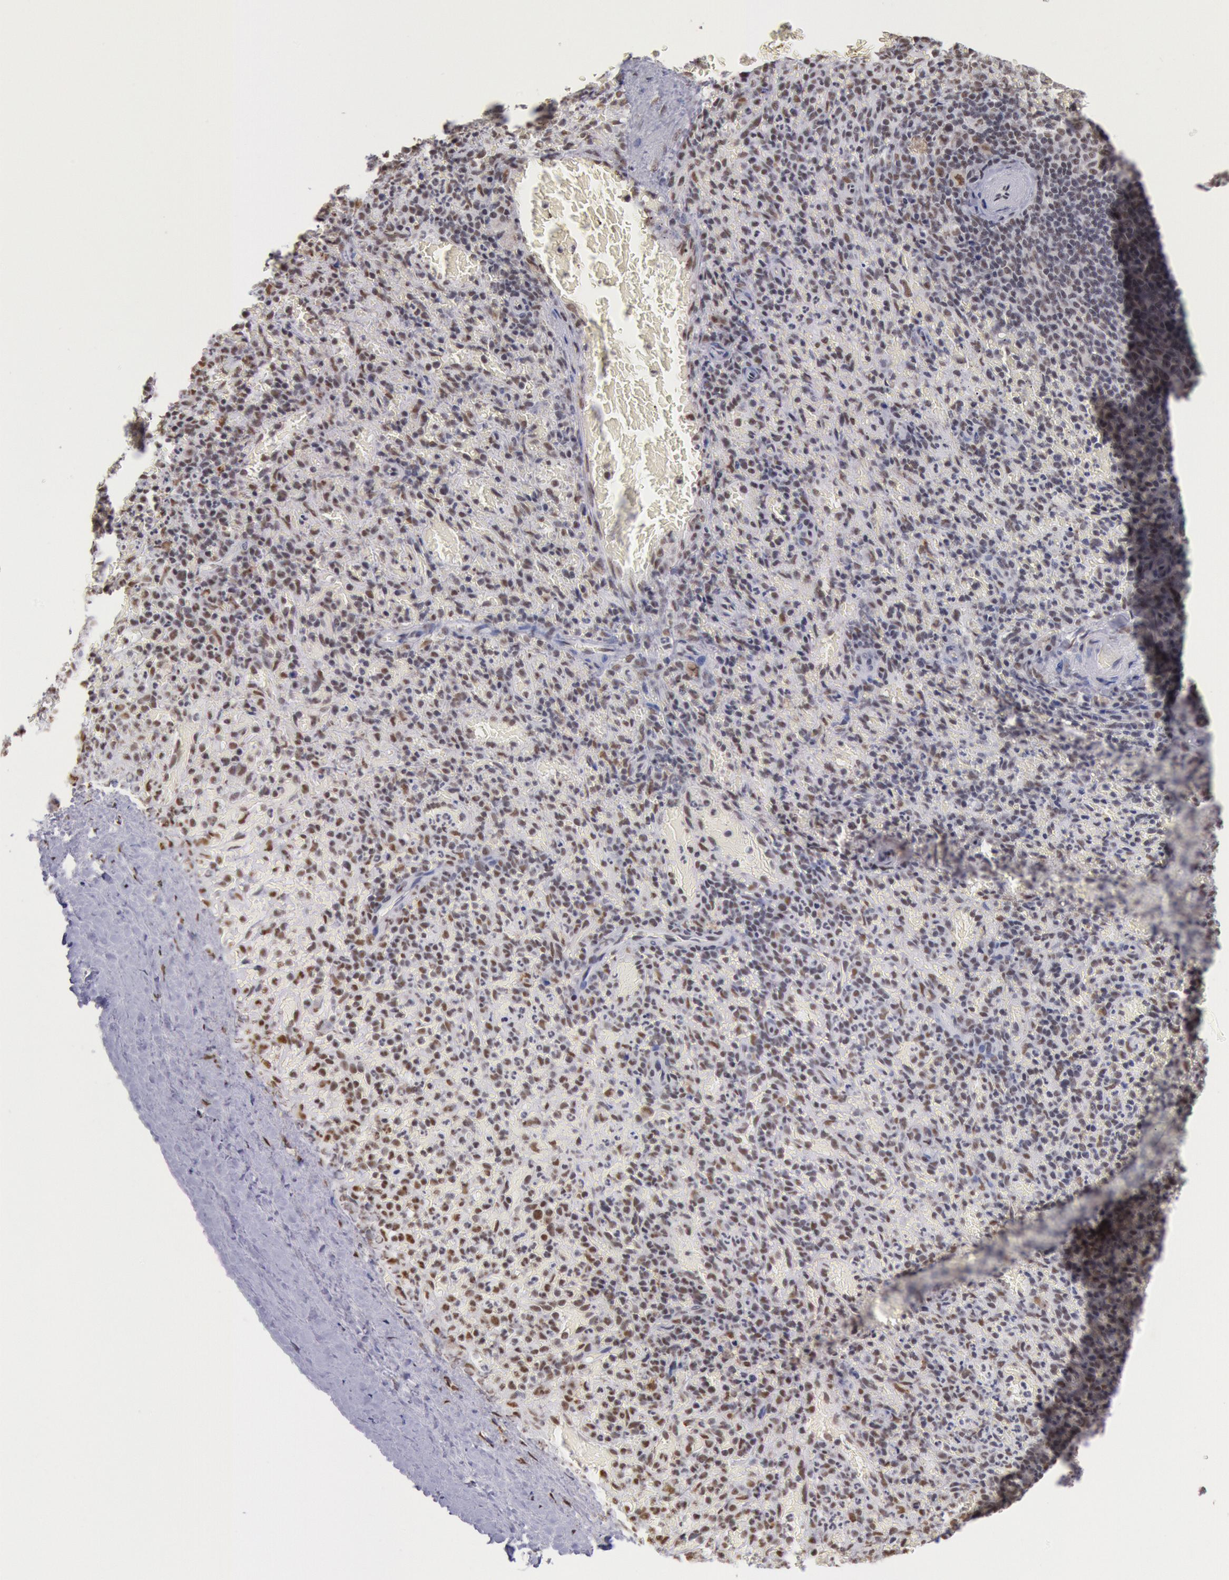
{"staining": {"intensity": "moderate", "quantity": "<25%", "location": "nuclear"}, "tissue": "spleen", "cell_type": "Cells in red pulp", "image_type": "normal", "snomed": [{"axis": "morphology", "description": "Normal tissue, NOS"}, {"axis": "topography", "description": "Spleen"}], "caption": "Immunohistochemical staining of unremarkable human spleen reveals moderate nuclear protein positivity in about <25% of cells in red pulp.", "gene": "SNRPD3", "patient": {"sex": "female", "age": 50}}